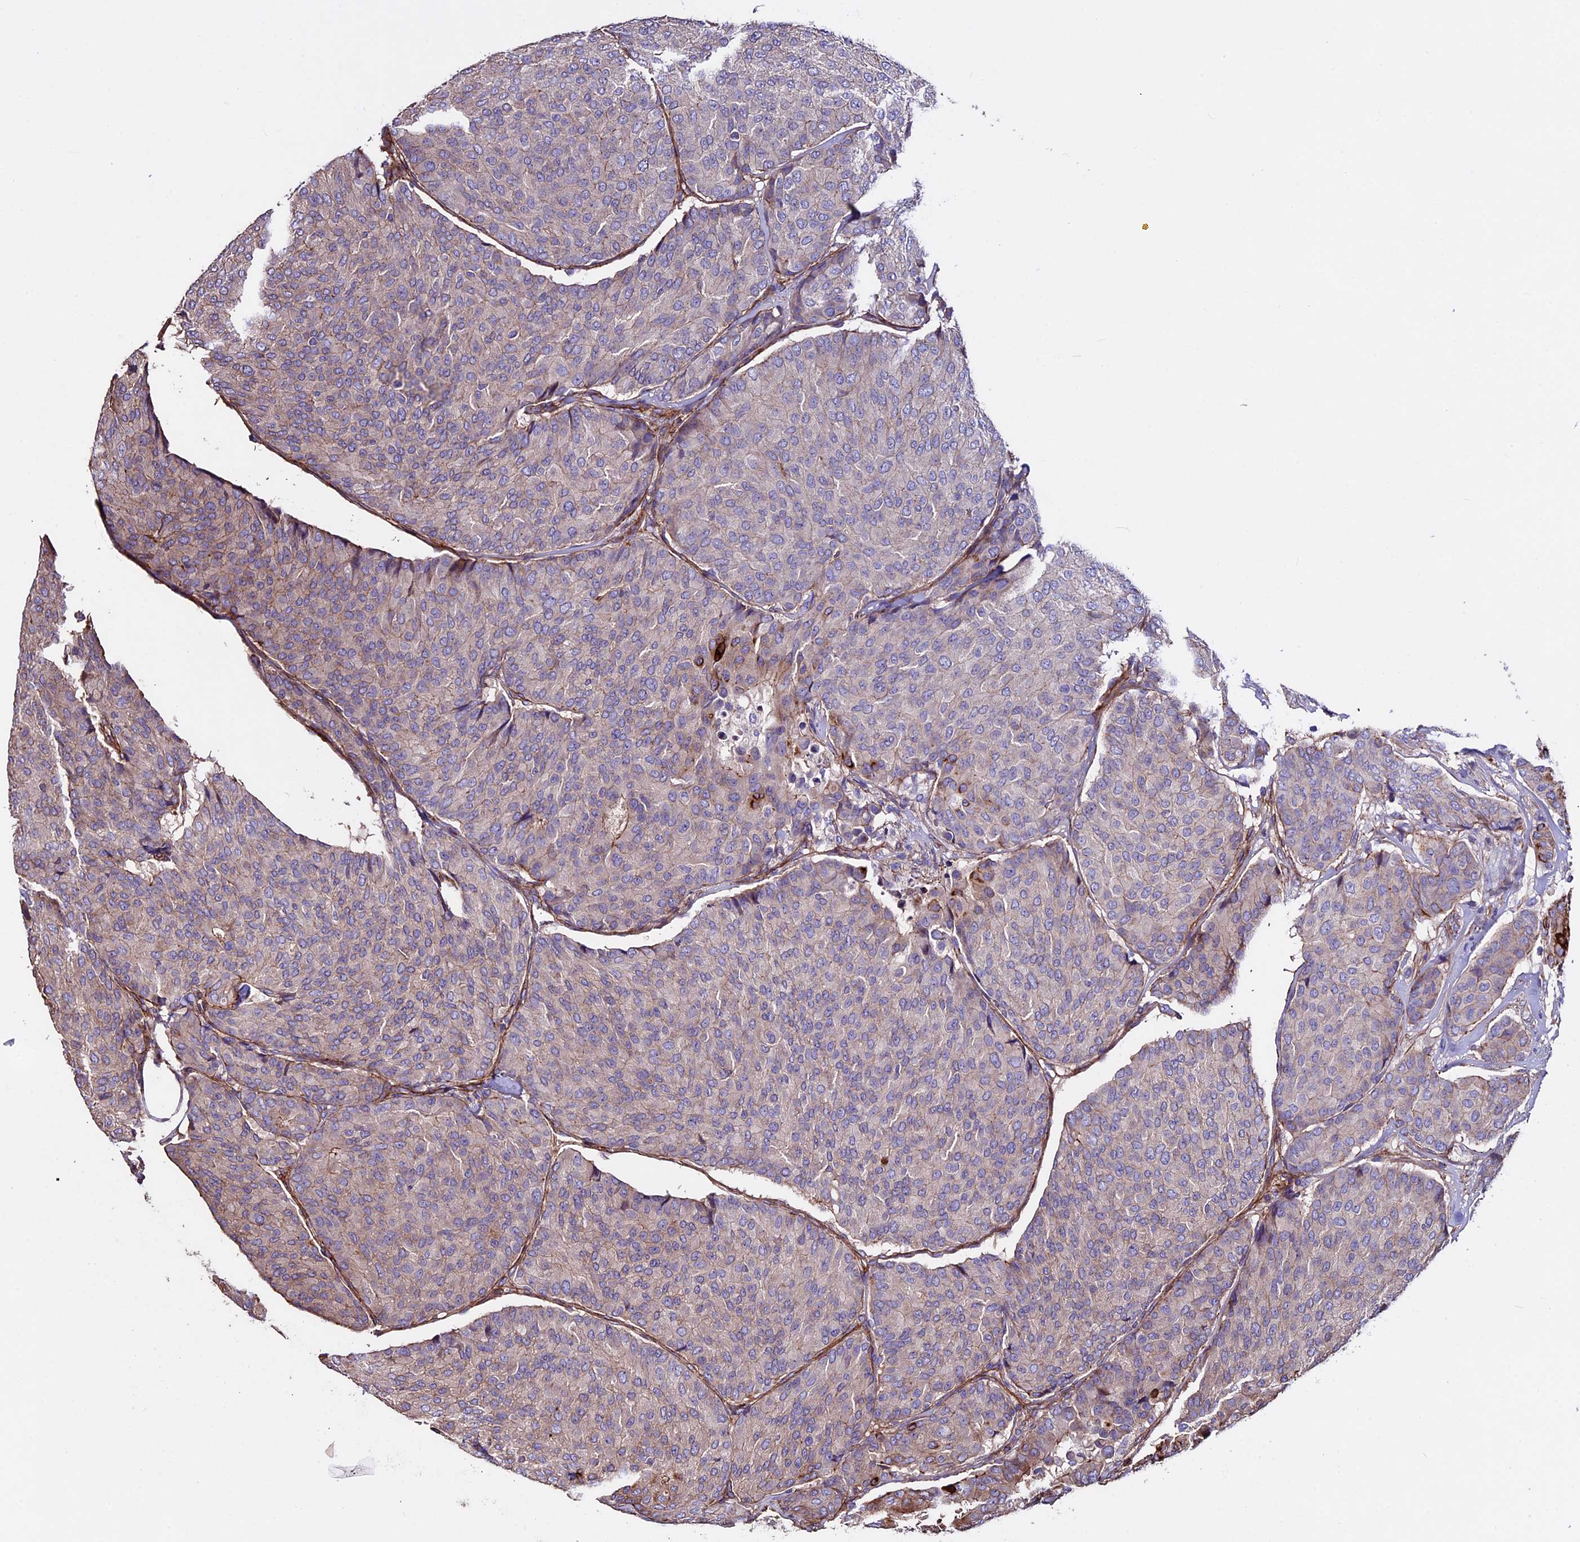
{"staining": {"intensity": "weak", "quantity": "<25%", "location": "cytoplasmic/membranous"}, "tissue": "breast cancer", "cell_type": "Tumor cells", "image_type": "cancer", "snomed": [{"axis": "morphology", "description": "Duct carcinoma"}, {"axis": "topography", "description": "Breast"}], "caption": "Immunohistochemical staining of breast cancer shows no significant expression in tumor cells.", "gene": "EVA1B", "patient": {"sex": "female", "age": 75}}